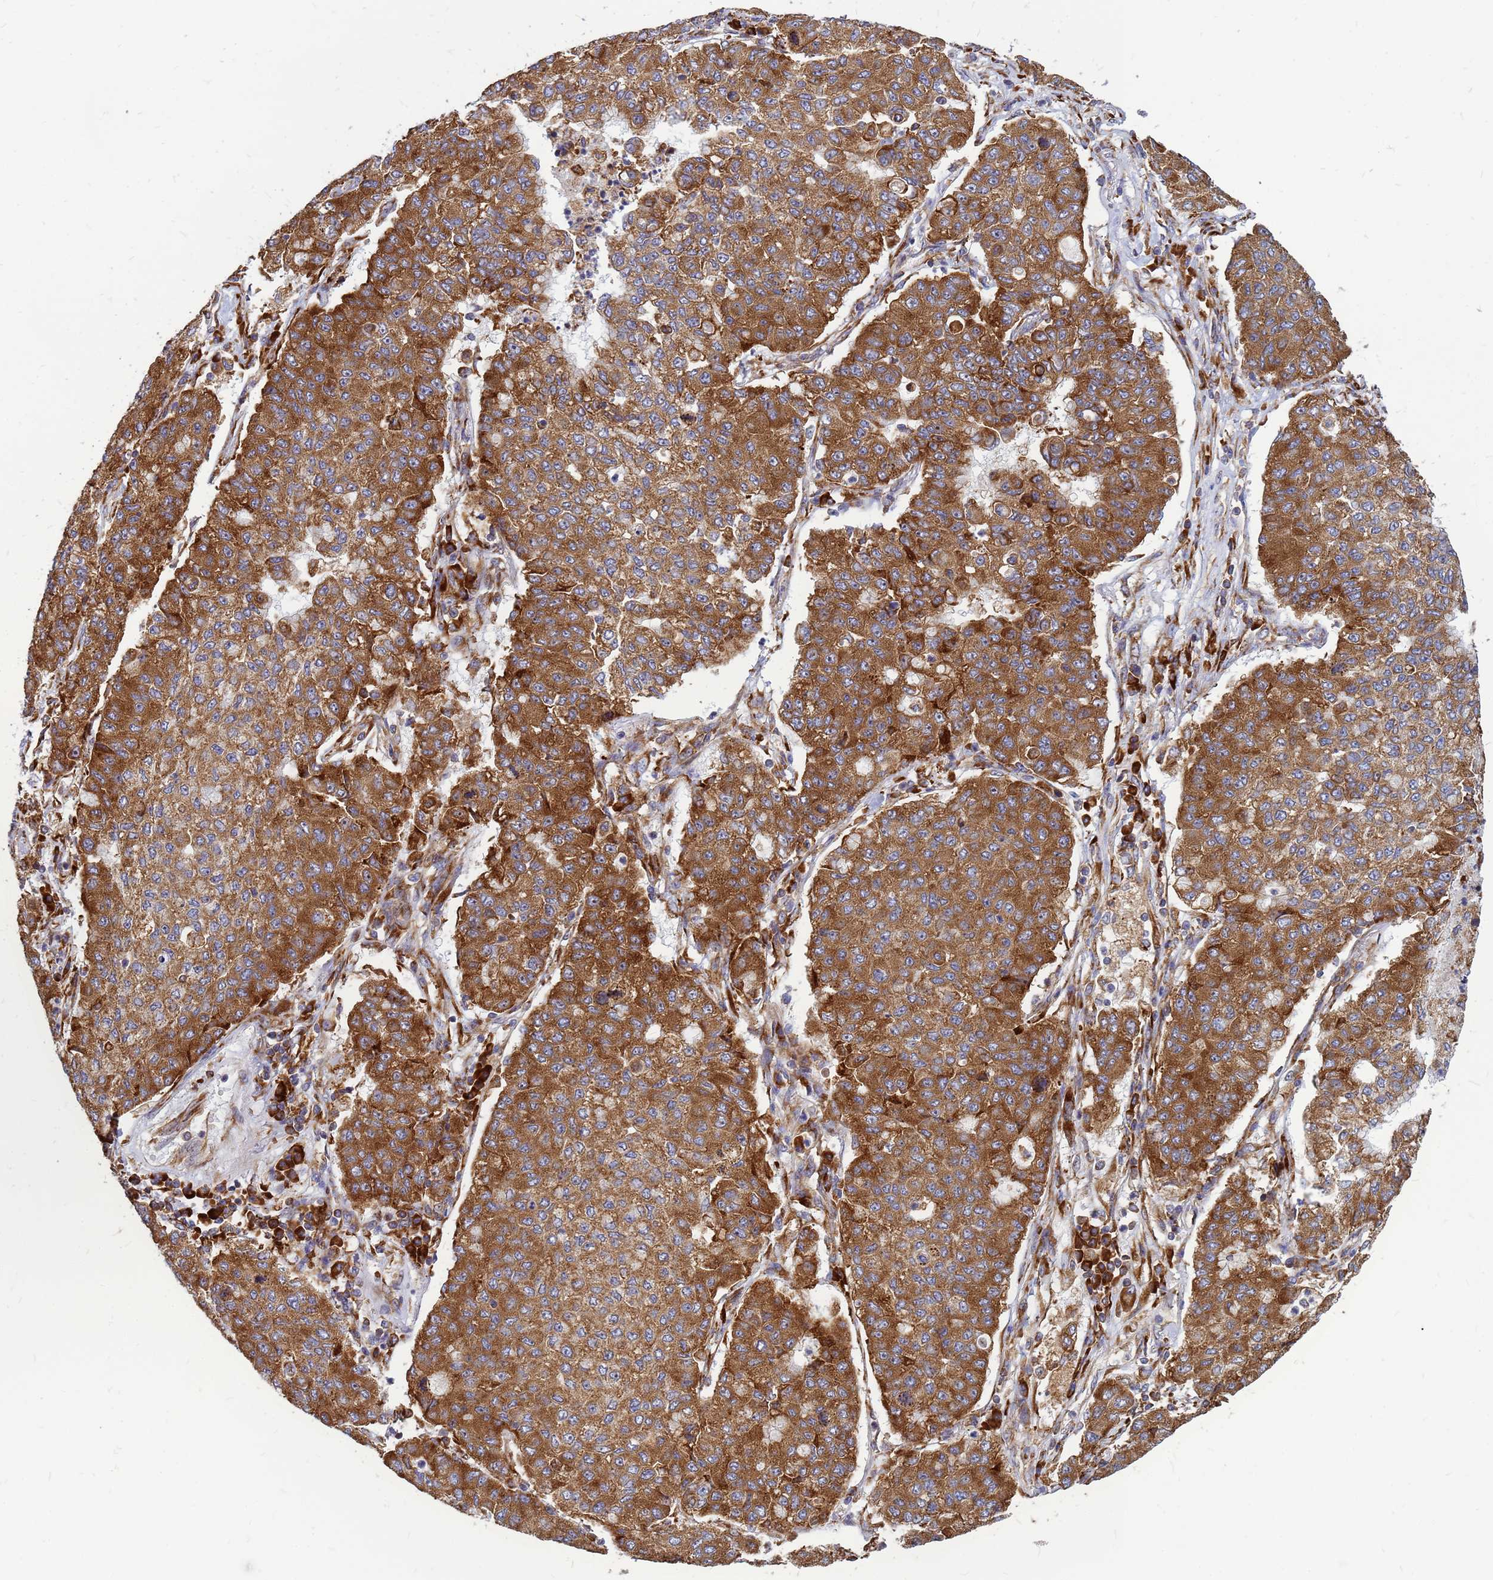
{"staining": {"intensity": "moderate", "quantity": ">75%", "location": "cytoplasmic/membranous"}, "tissue": "lung cancer", "cell_type": "Tumor cells", "image_type": "cancer", "snomed": [{"axis": "morphology", "description": "Squamous cell carcinoma, NOS"}, {"axis": "topography", "description": "Lung"}], "caption": "Immunohistochemical staining of lung cancer reveals moderate cytoplasmic/membranous protein positivity in about >75% of tumor cells.", "gene": "RPL8", "patient": {"sex": "male", "age": 74}}